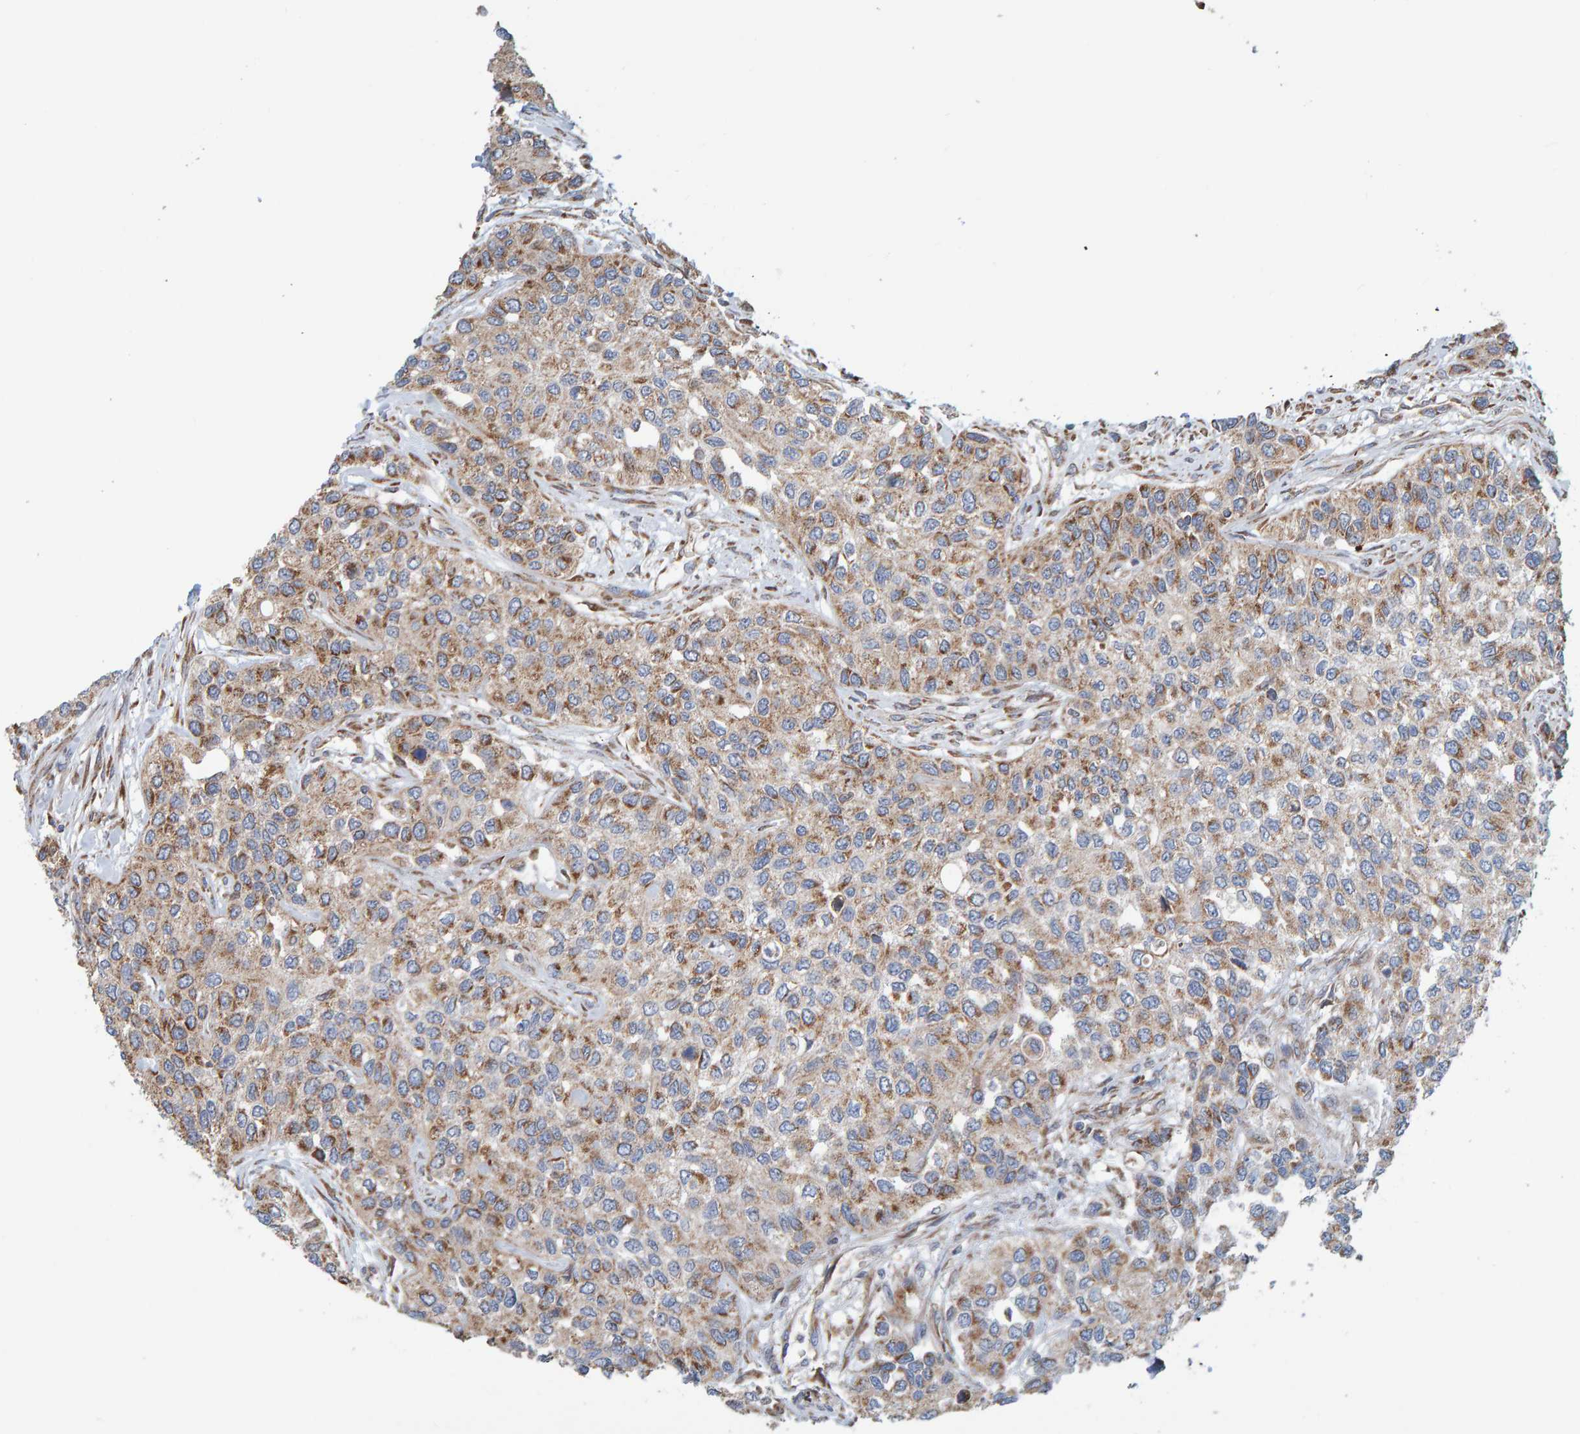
{"staining": {"intensity": "moderate", "quantity": ">75%", "location": "cytoplasmic/membranous"}, "tissue": "urothelial cancer", "cell_type": "Tumor cells", "image_type": "cancer", "snomed": [{"axis": "morphology", "description": "Urothelial carcinoma, High grade"}, {"axis": "topography", "description": "Urinary bladder"}], "caption": "A brown stain shows moderate cytoplasmic/membranous positivity of a protein in human urothelial cancer tumor cells. The staining was performed using DAB to visualize the protein expression in brown, while the nuclei were stained in blue with hematoxylin (Magnification: 20x).", "gene": "MRPL45", "patient": {"sex": "female", "age": 56}}